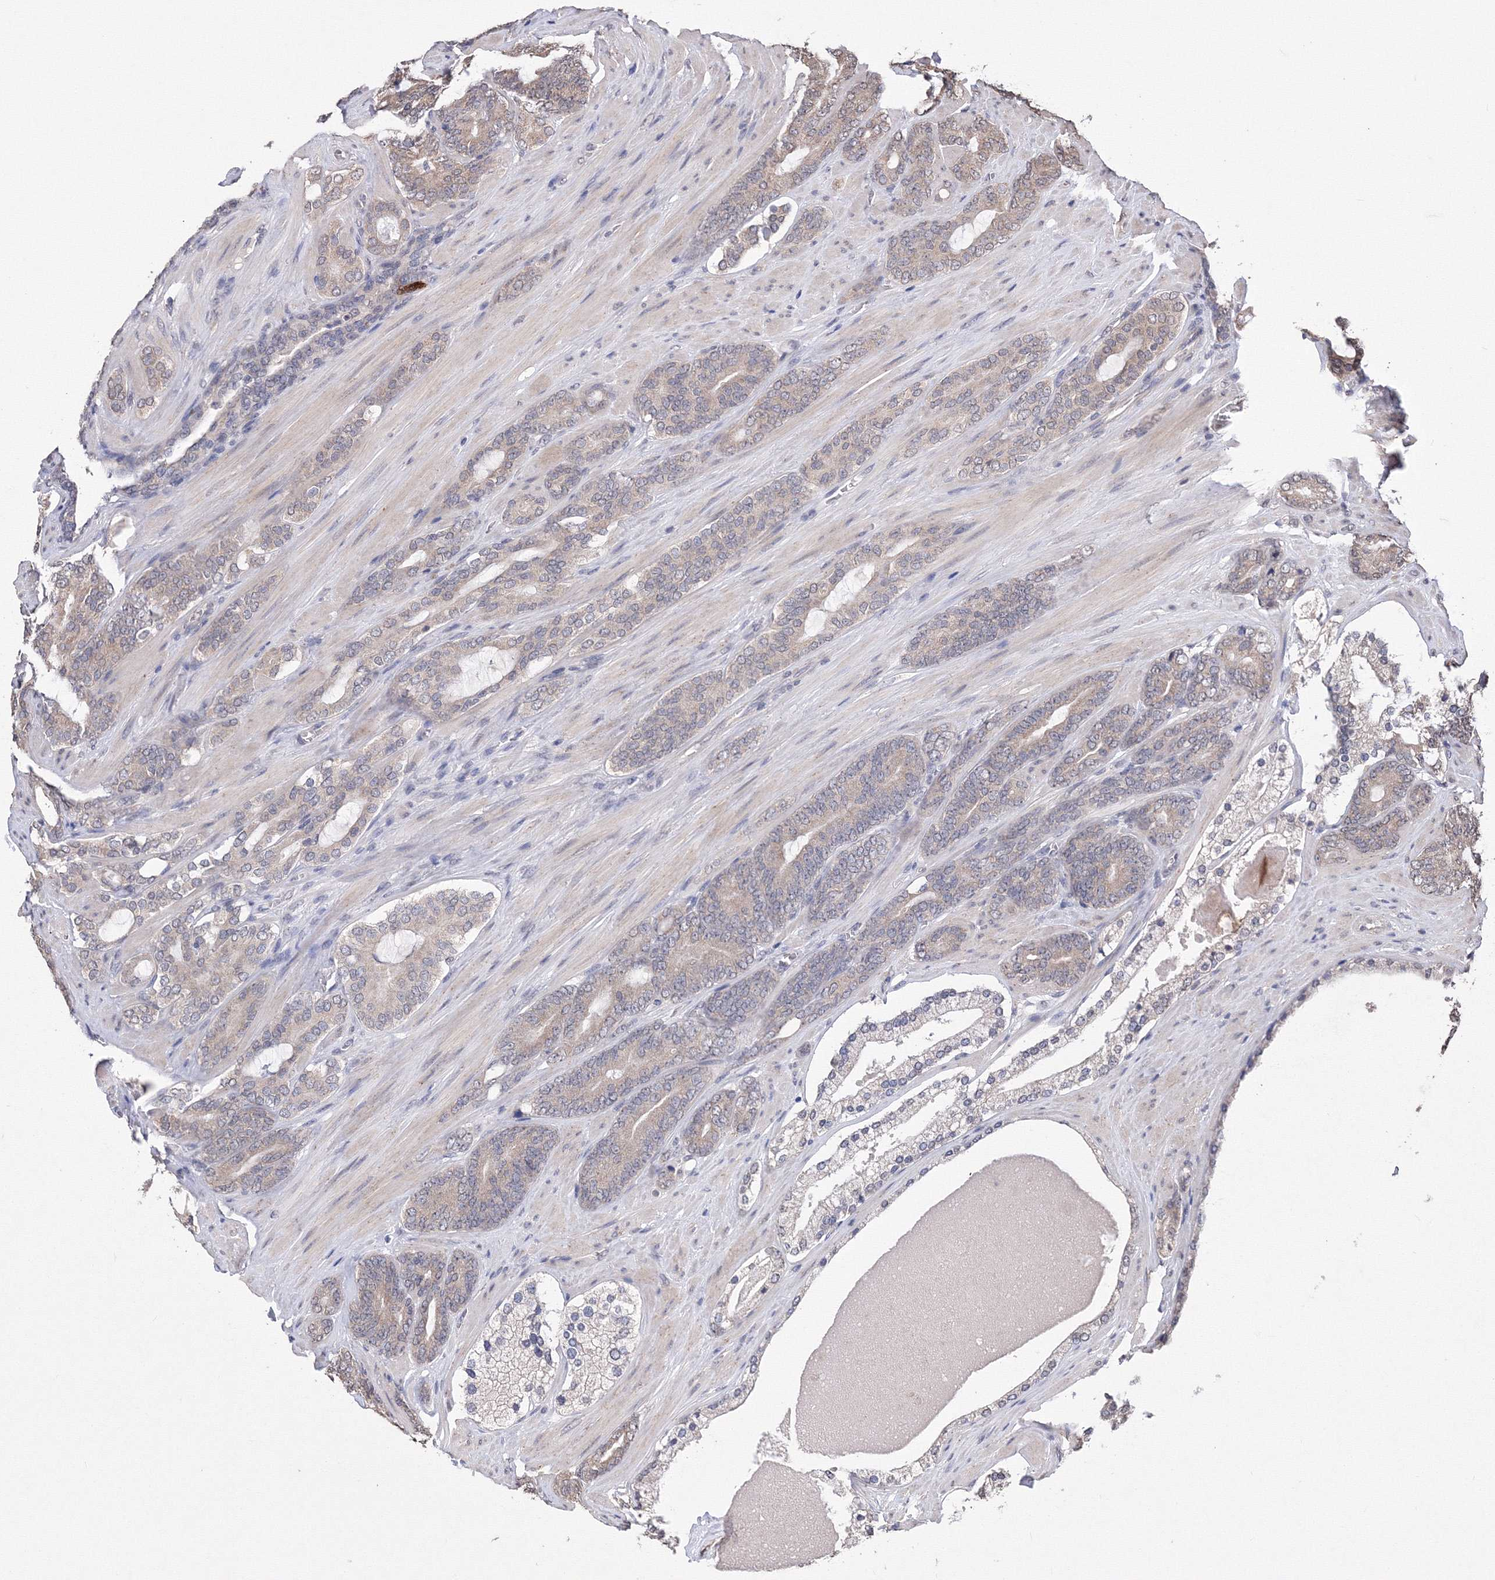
{"staining": {"intensity": "weak", "quantity": "25%-75%", "location": "cytoplasmic/membranous"}, "tissue": "prostate cancer", "cell_type": "Tumor cells", "image_type": "cancer", "snomed": [{"axis": "morphology", "description": "Adenocarcinoma, Low grade"}, {"axis": "topography", "description": "Prostate"}], "caption": "Prostate adenocarcinoma (low-grade) tissue displays weak cytoplasmic/membranous expression in about 25%-75% of tumor cells, visualized by immunohistochemistry. (DAB (3,3'-diaminobenzidine) = brown stain, brightfield microscopy at high magnification).", "gene": "GPN1", "patient": {"sex": "male", "age": 63}}